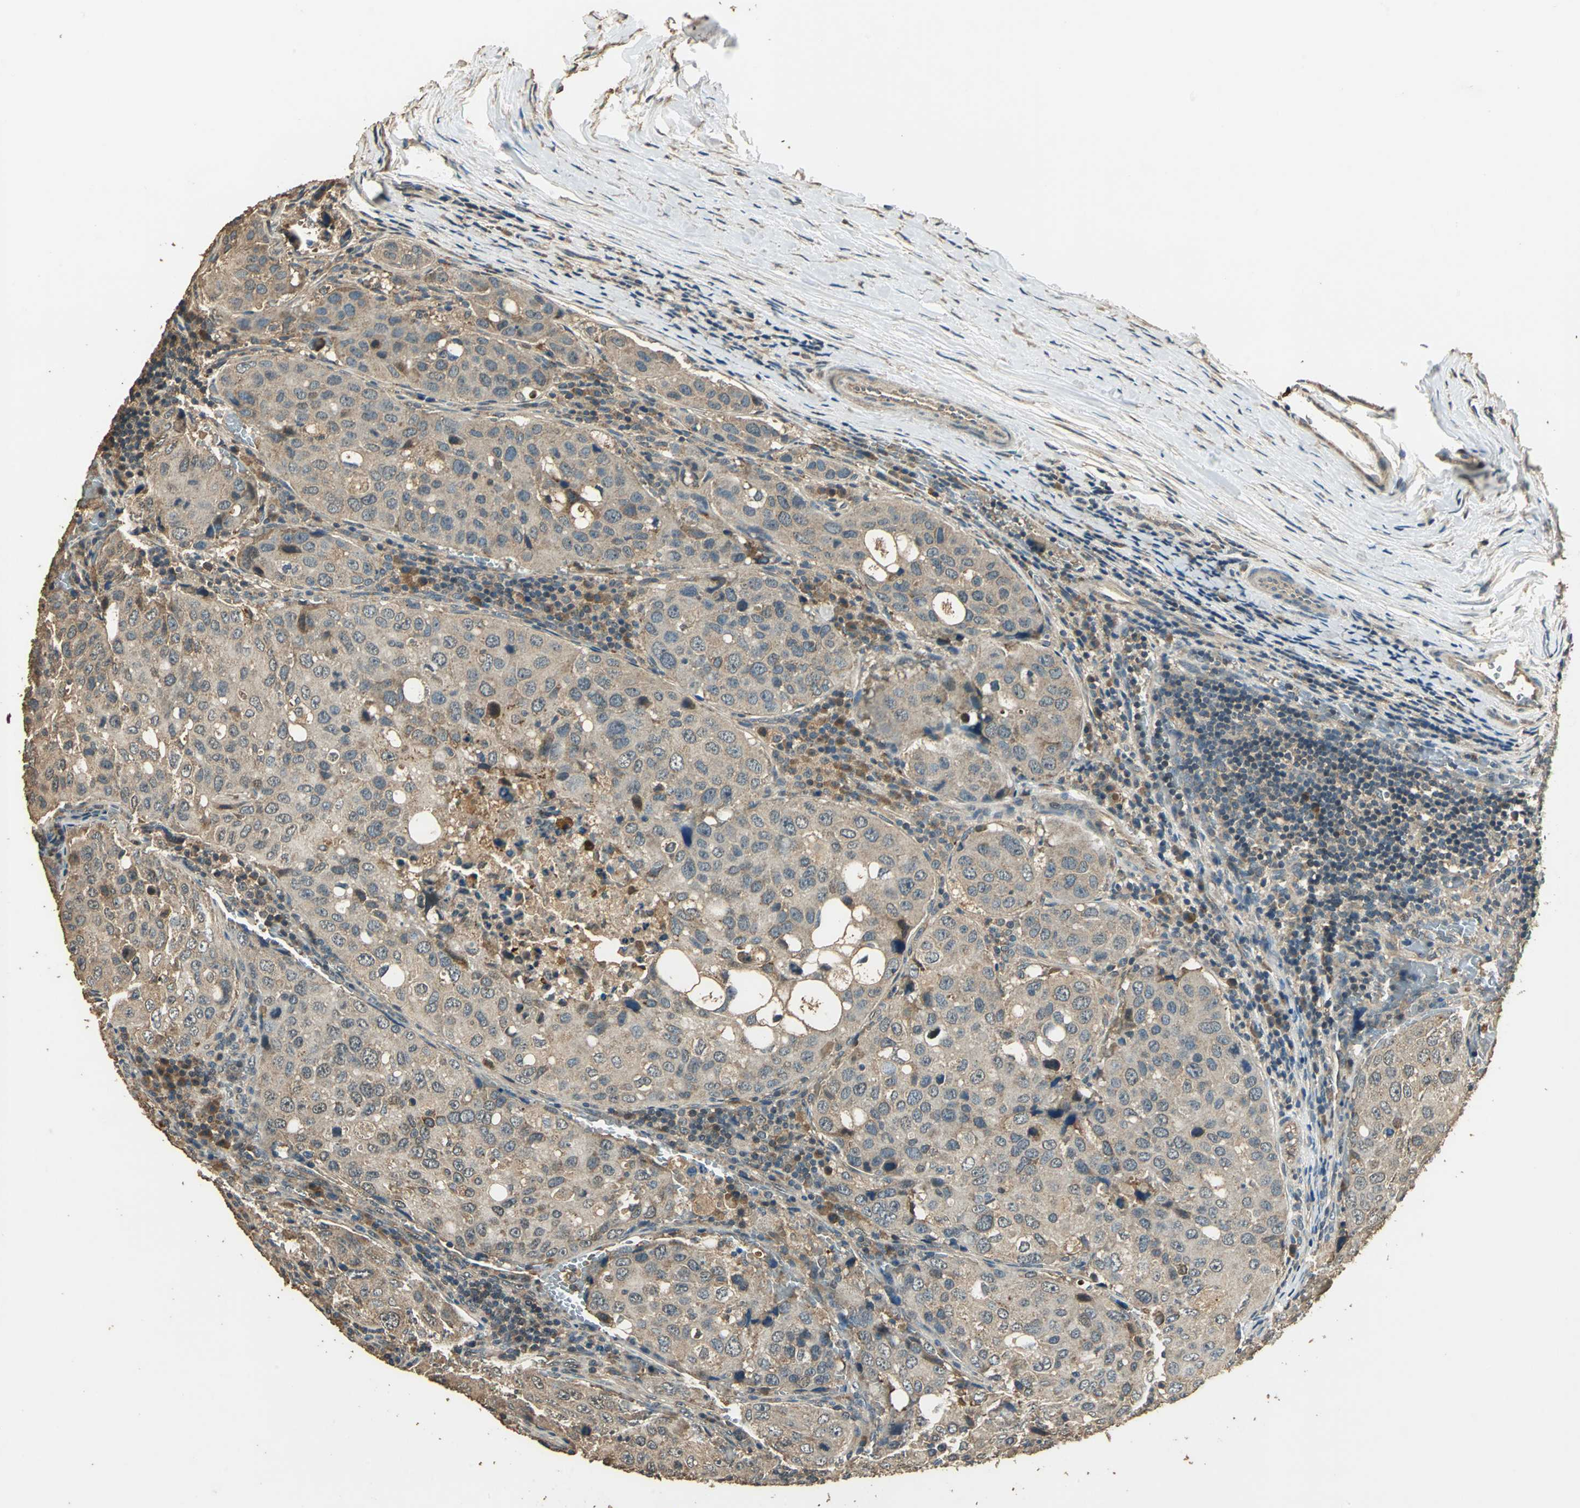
{"staining": {"intensity": "weak", "quantity": ">75%", "location": "cytoplasmic/membranous"}, "tissue": "urothelial cancer", "cell_type": "Tumor cells", "image_type": "cancer", "snomed": [{"axis": "morphology", "description": "Urothelial carcinoma, High grade"}, {"axis": "topography", "description": "Lymph node"}, {"axis": "topography", "description": "Urinary bladder"}], "caption": "This photomicrograph reveals high-grade urothelial carcinoma stained with immunohistochemistry to label a protein in brown. The cytoplasmic/membranous of tumor cells show weak positivity for the protein. Nuclei are counter-stained blue.", "gene": "TMPRSS4", "patient": {"sex": "male", "age": 51}}